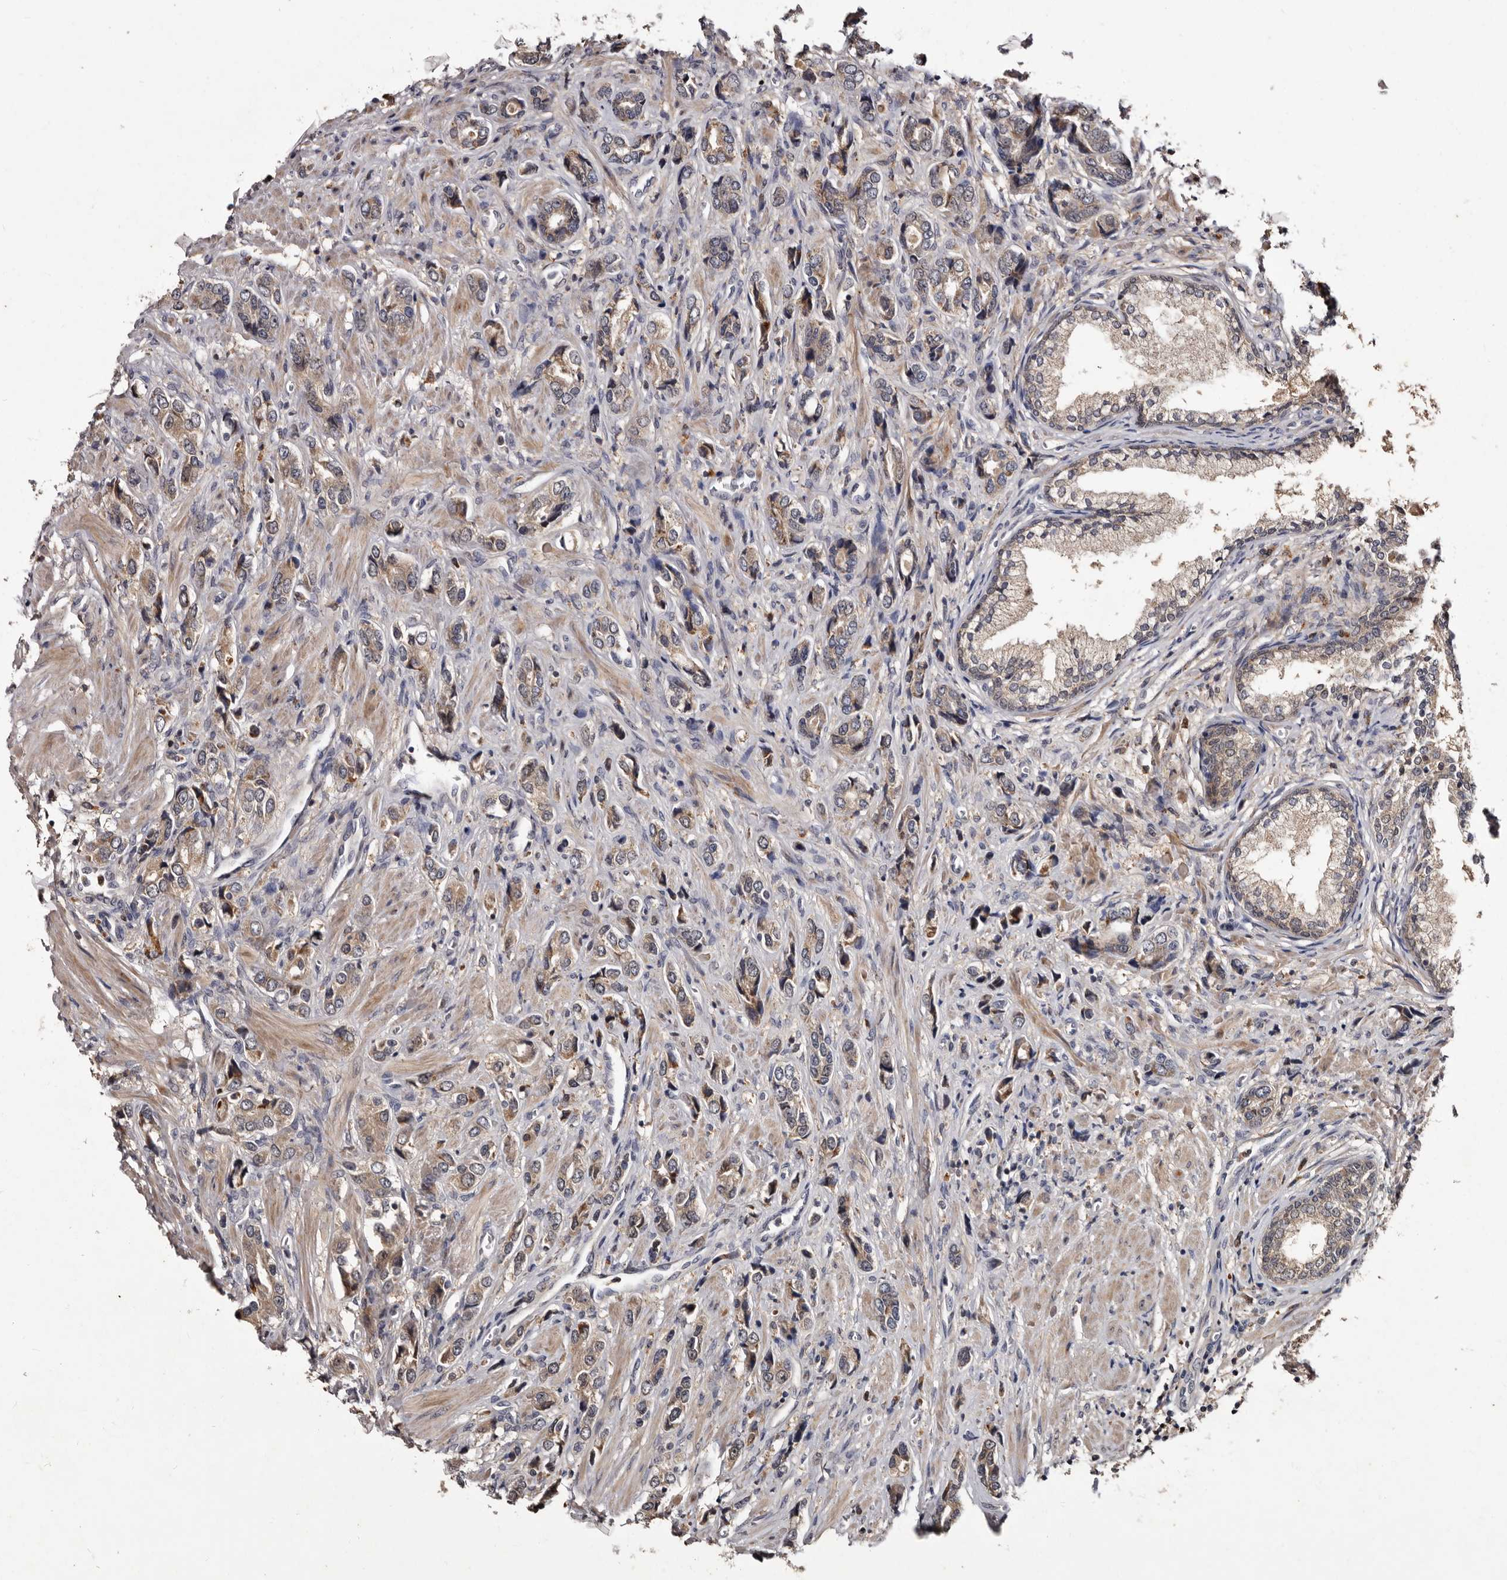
{"staining": {"intensity": "weak", "quantity": ">75%", "location": "cytoplasmic/membranous"}, "tissue": "prostate cancer", "cell_type": "Tumor cells", "image_type": "cancer", "snomed": [{"axis": "morphology", "description": "Adenocarcinoma, High grade"}, {"axis": "topography", "description": "Prostate"}], "caption": "This is an image of immunohistochemistry (IHC) staining of prostate cancer (adenocarcinoma (high-grade)), which shows weak positivity in the cytoplasmic/membranous of tumor cells.", "gene": "DNPH1", "patient": {"sex": "male", "age": 61}}